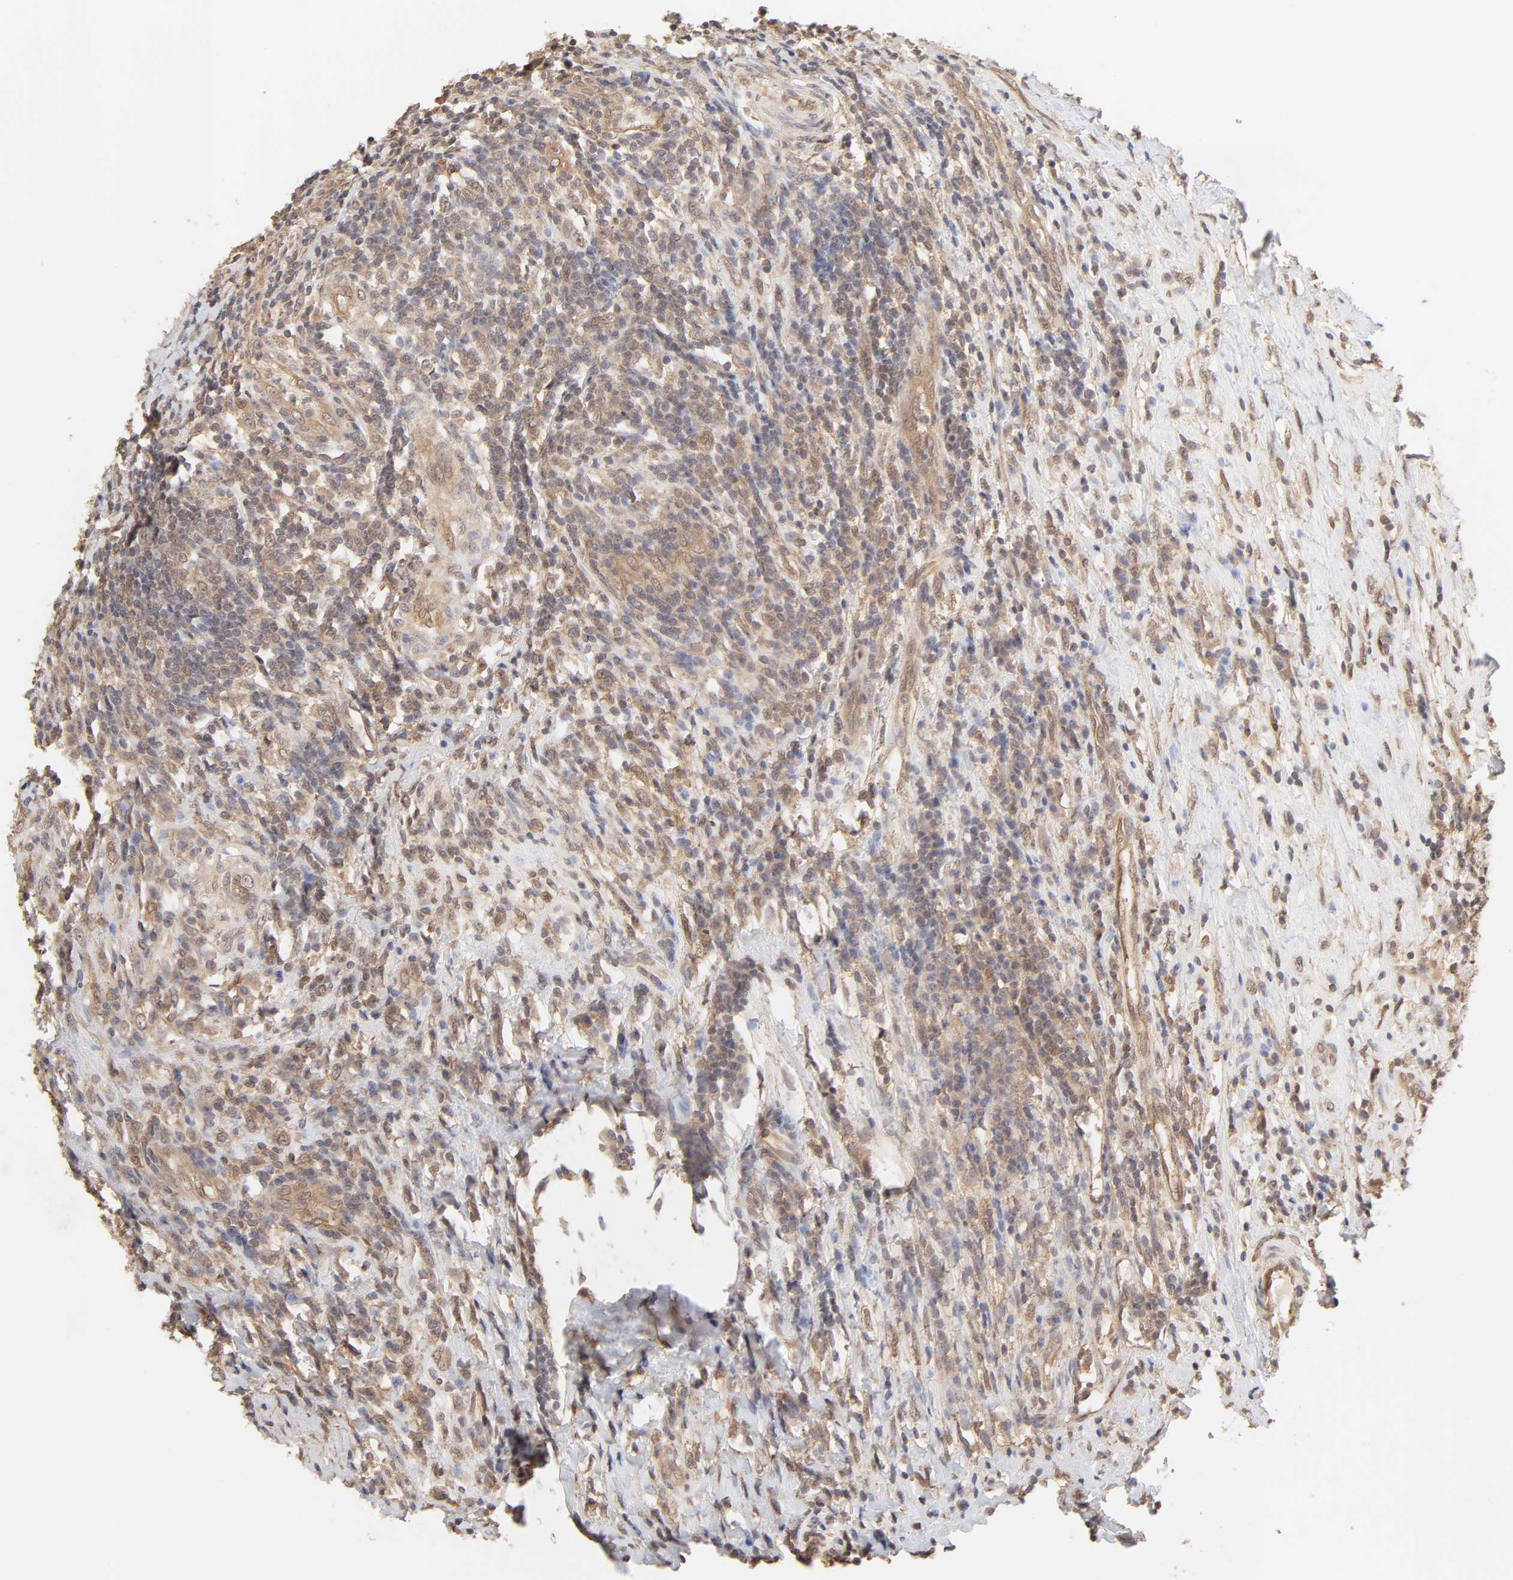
{"staining": {"intensity": "moderate", "quantity": ">75%", "location": "cytoplasmic/membranous"}, "tissue": "testis cancer", "cell_type": "Tumor cells", "image_type": "cancer", "snomed": [{"axis": "morphology", "description": "Necrosis, NOS"}, {"axis": "morphology", "description": "Carcinoma, Embryonal, NOS"}, {"axis": "topography", "description": "Testis"}], "caption": "Embryonal carcinoma (testis) was stained to show a protein in brown. There is medium levels of moderate cytoplasmic/membranous expression in approximately >75% of tumor cells. (DAB IHC with brightfield microscopy, high magnification).", "gene": "MAPK1", "patient": {"sex": "male", "age": 19}}